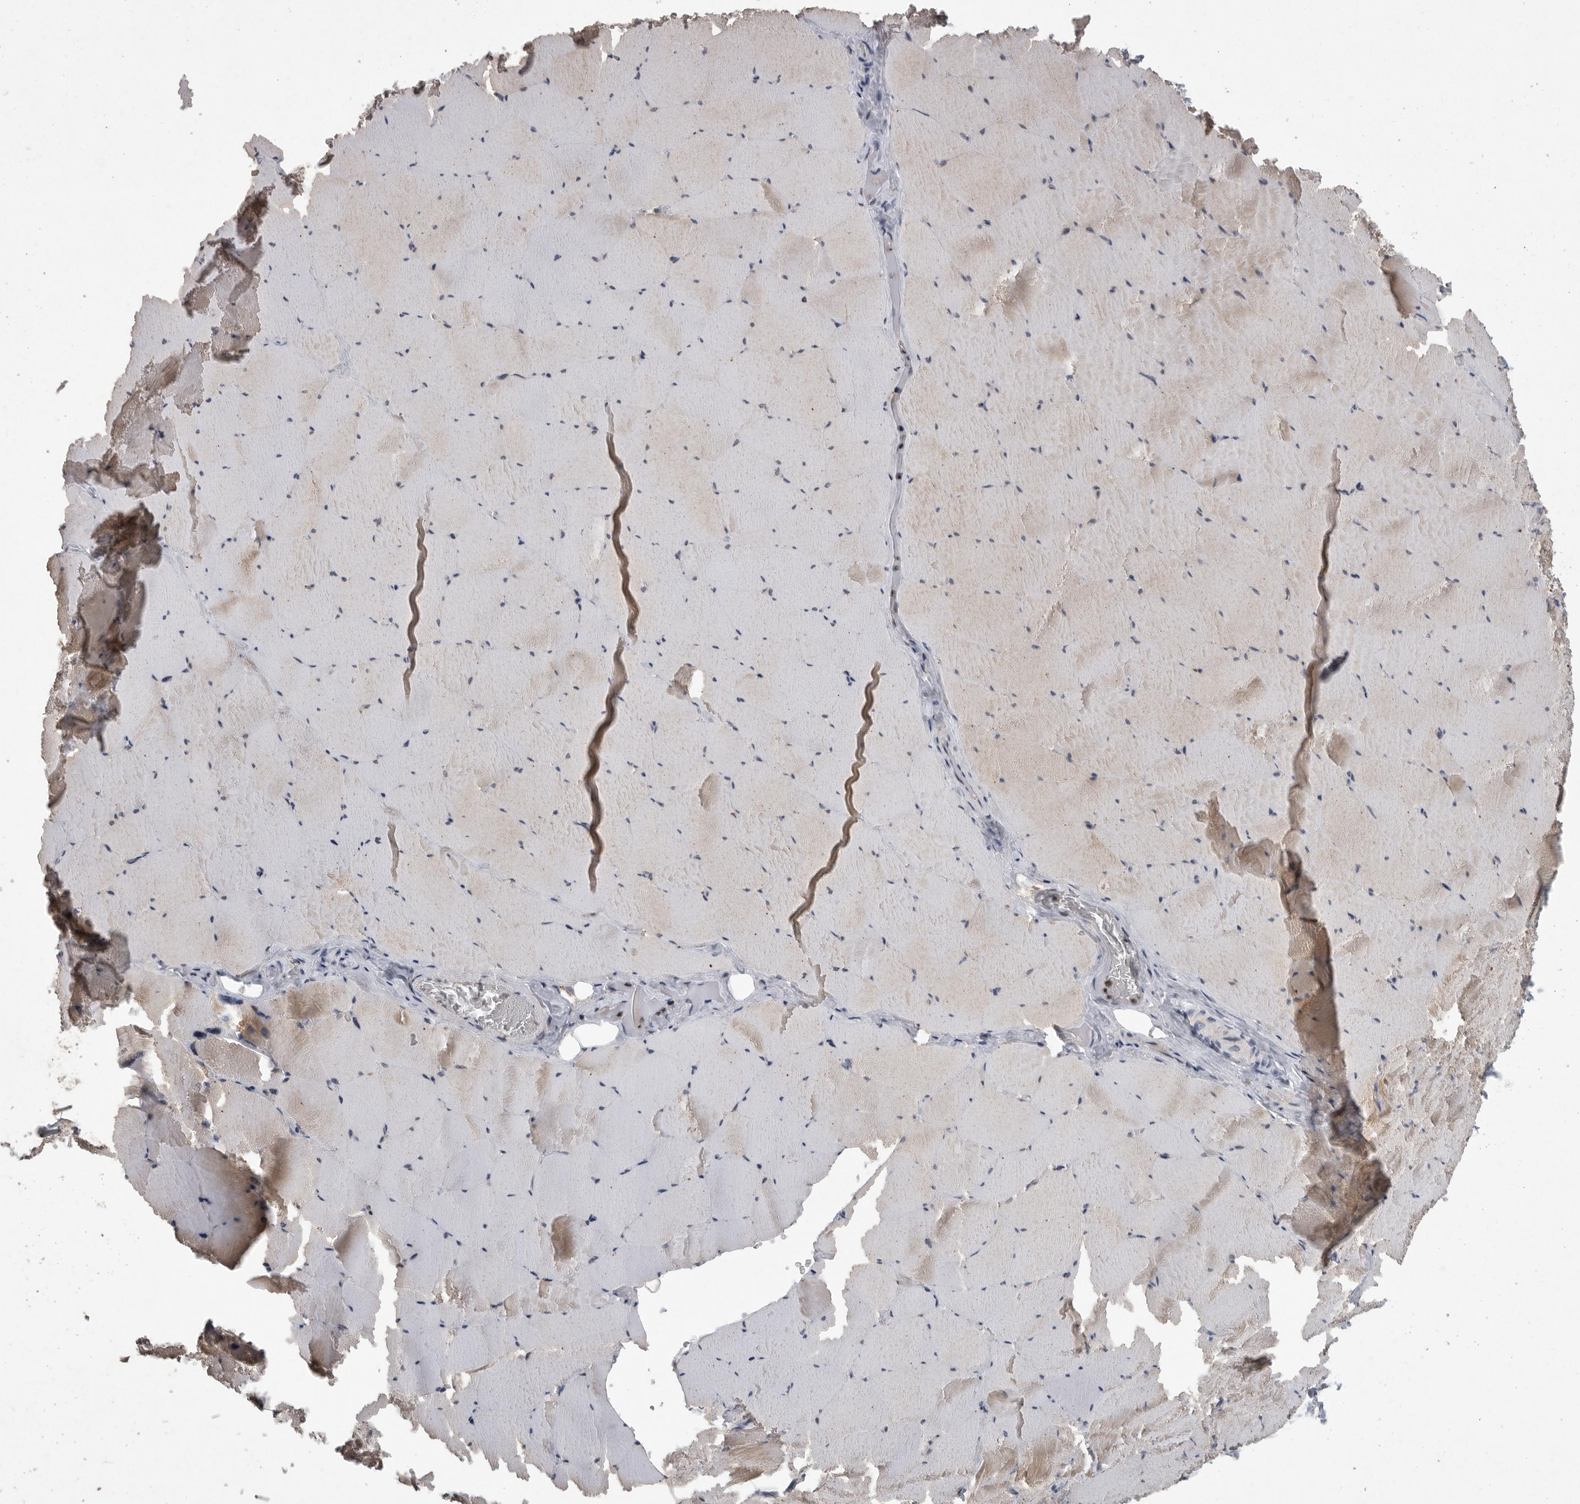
{"staining": {"intensity": "moderate", "quantity": "<25%", "location": "cytoplasmic/membranous"}, "tissue": "skeletal muscle", "cell_type": "Myocytes", "image_type": "normal", "snomed": [{"axis": "morphology", "description": "Normal tissue, NOS"}, {"axis": "topography", "description": "Skeletal muscle"}], "caption": "High-magnification brightfield microscopy of normal skeletal muscle stained with DAB (brown) and counterstained with hematoxylin (blue). myocytes exhibit moderate cytoplasmic/membranous staining is appreciated in approximately<25% of cells.", "gene": "MAN2A1", "patient": {"sex": "male", "age": 62}}